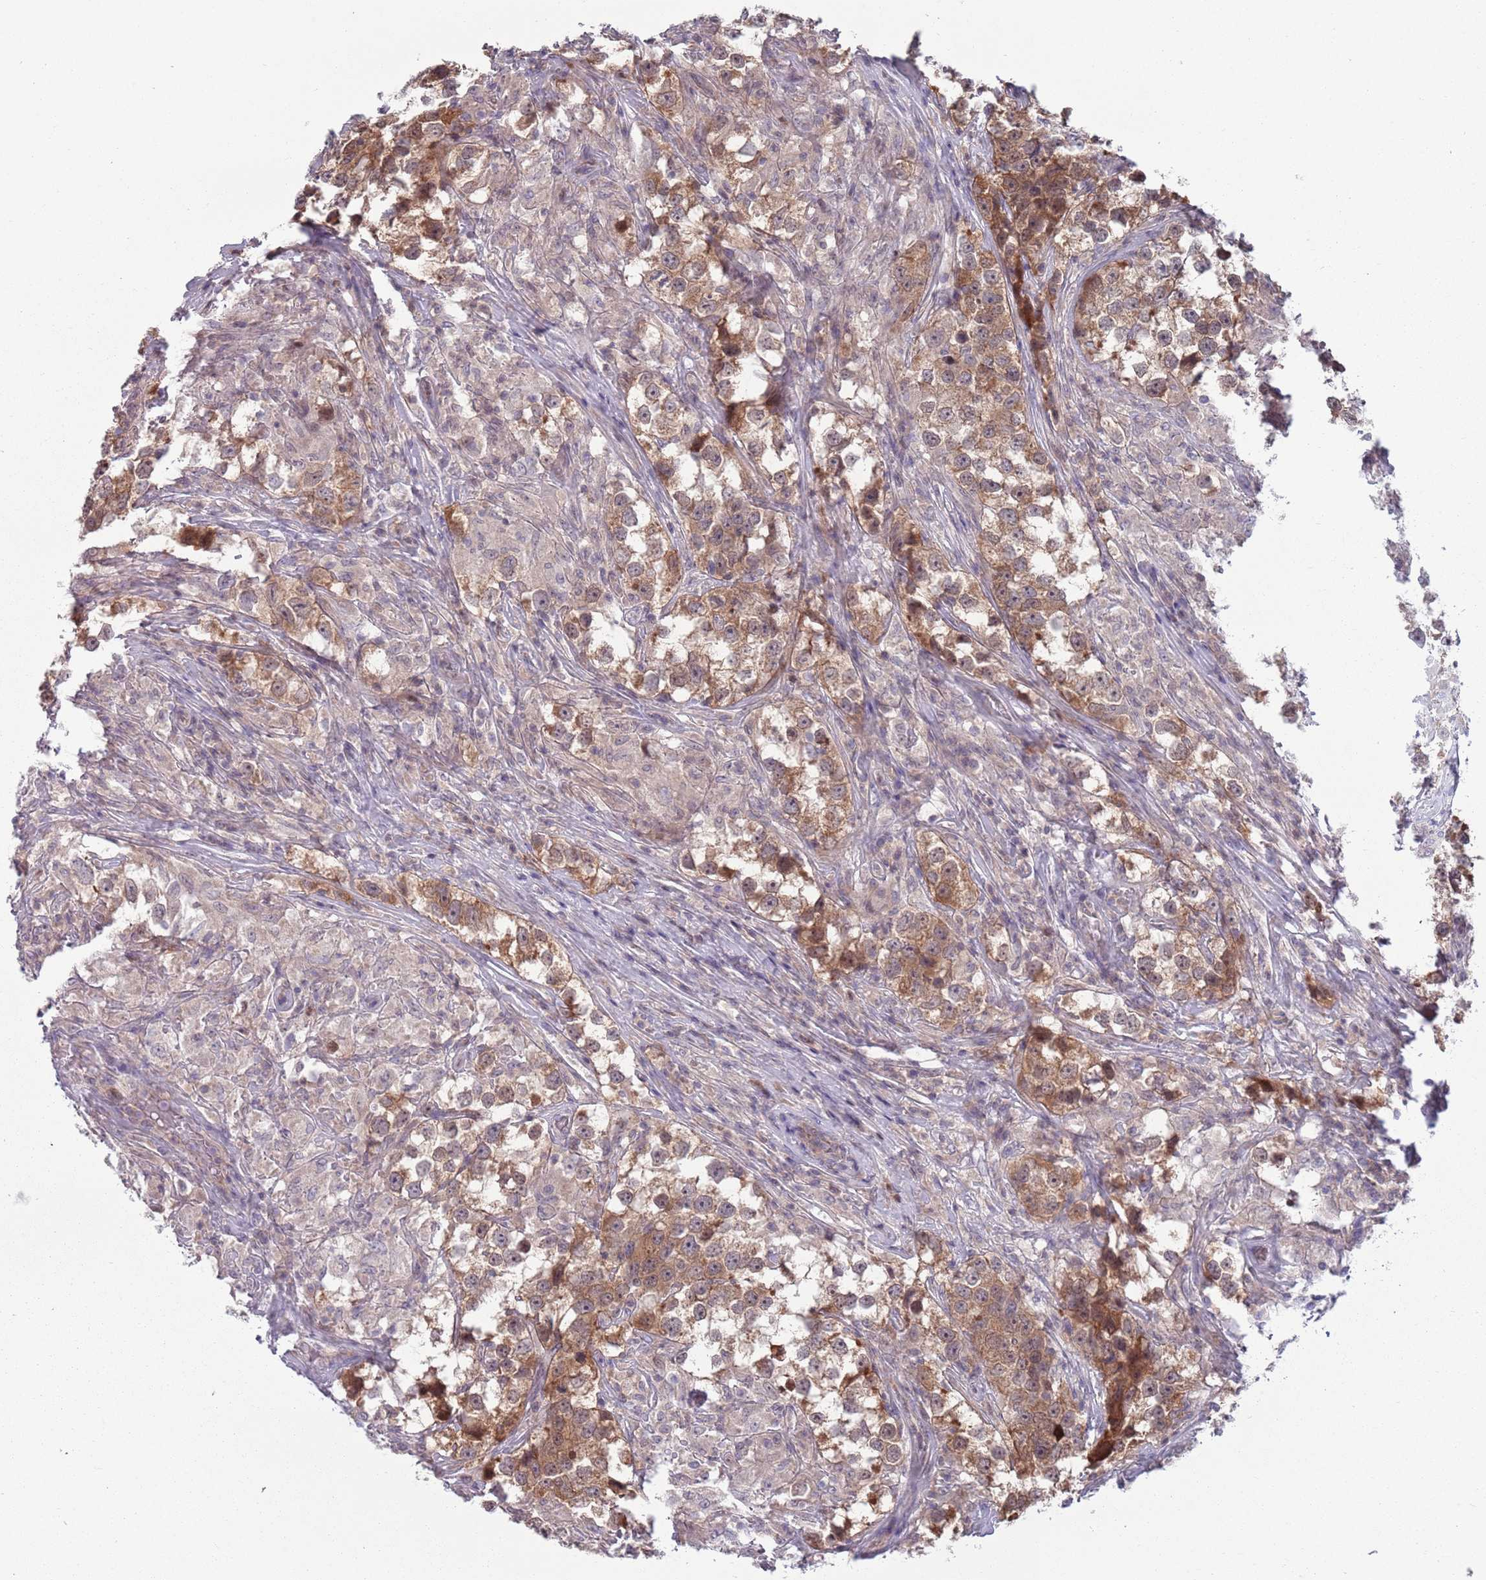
{"staining": {"intensity": "moderate", "quantity": ">75%", "location": "cytoplasmic/membranous"}, "tissue": "testis cancer", "cell_type": "Tumor cells", "image_type": "cancer", "snomed": [{"axis": "morphology", "description": "Seminoma, NOS"}, {"axis": "topography", "description": "Testis"}], "caption": "IHC (DAB) staining of human seminoma (testis) shows moderate cytoplasmic/membranous protein positivity in about >75% of tumor cells.", "gene": "CLNS1A", "patient": {"sex": "male", "age": 46}}